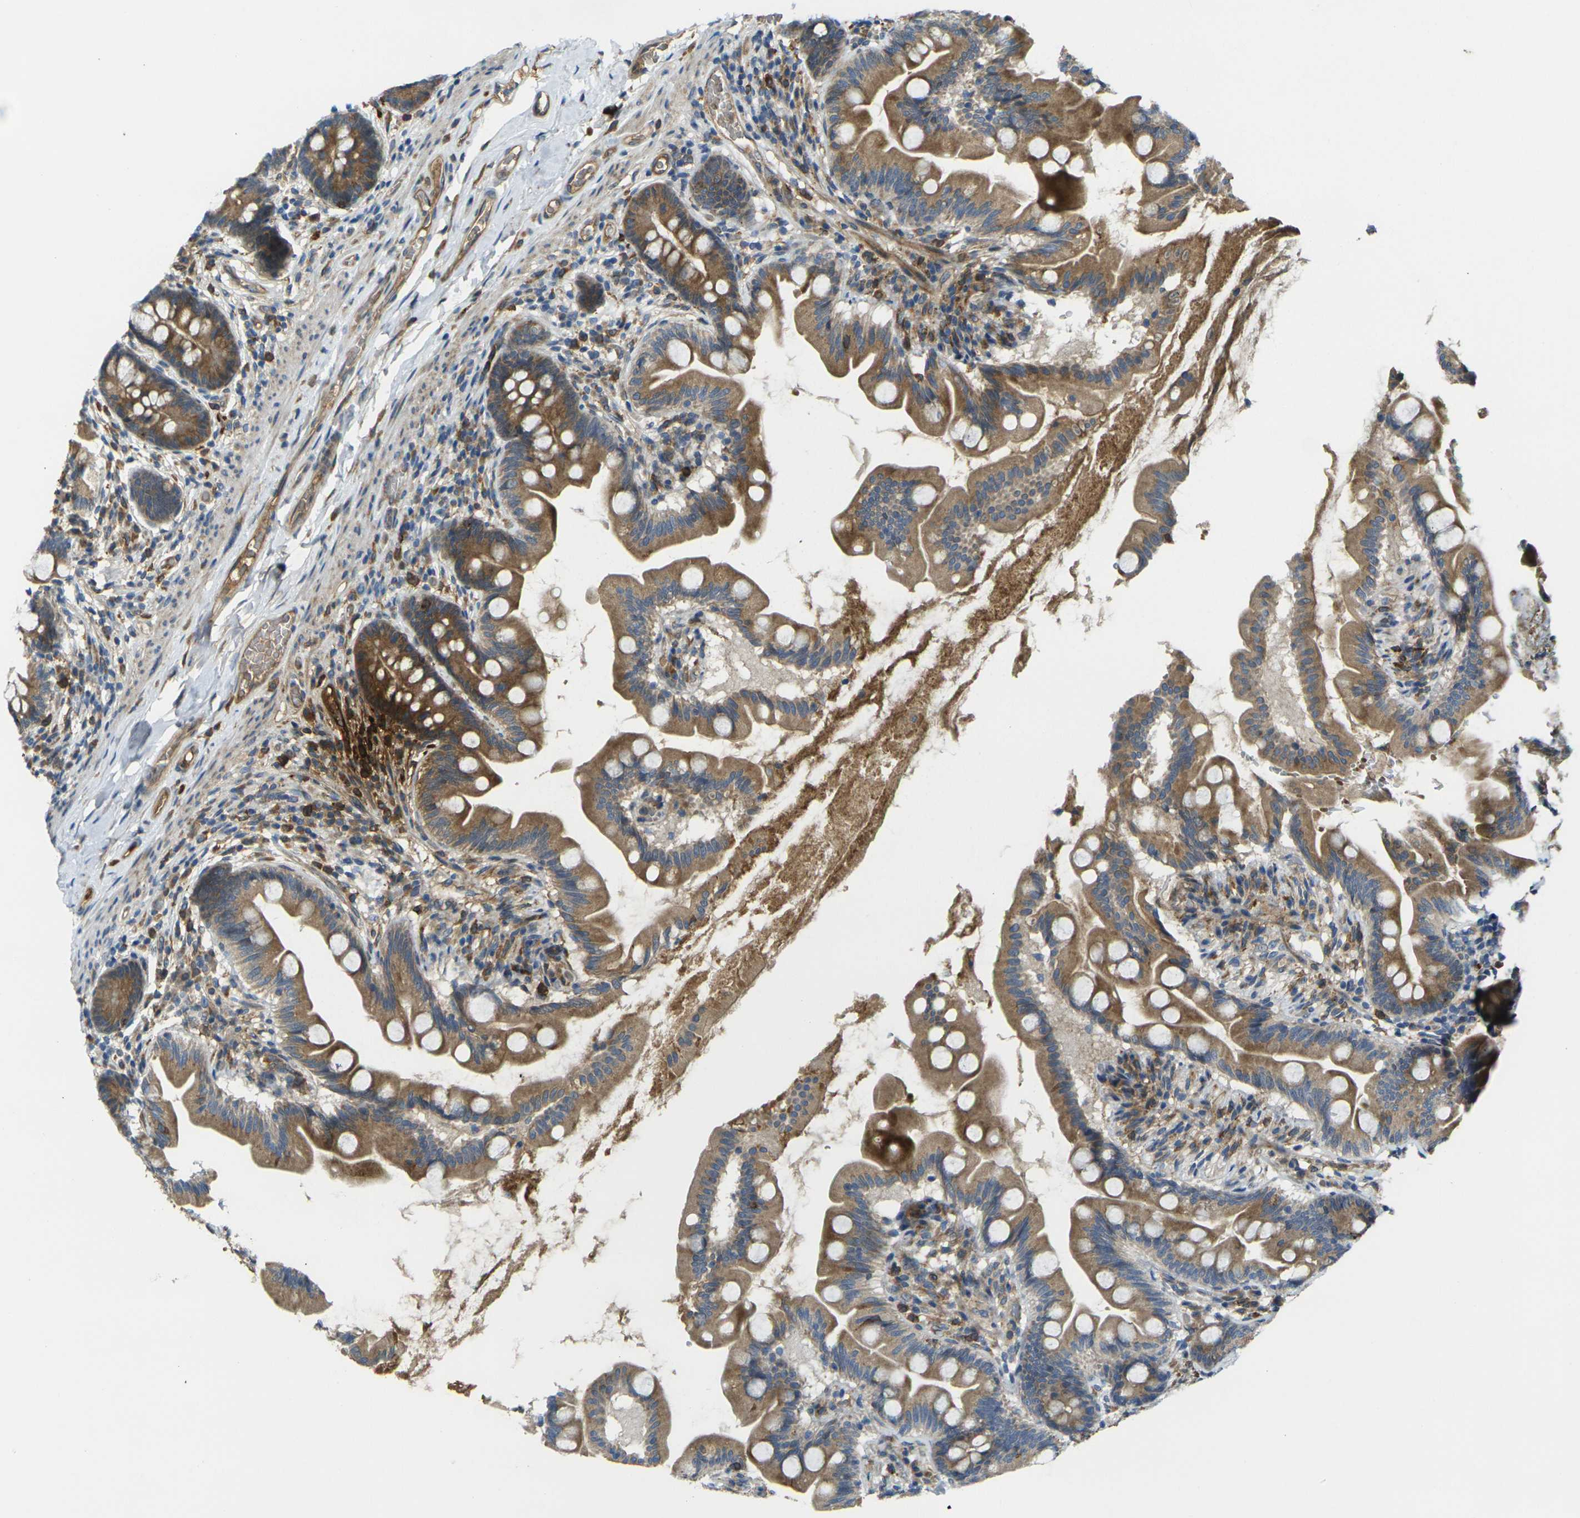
{"staining": {"intensity": "strong", "quantity": ">75%", "location": "cytoplasmic/membranous"}, "tissue": "small intestine", "cell_type": "Glandular cells", "image_type": "normal", "snomed": [{"axis": "morphology", "description": "Normal tissue, NOS"}, {"axis": "topography", "description": "Small intestine"}], "caption": "Immunohistochemical staining of normal human small intestine displays high levels of strong cytoplasmic/membranous expression in approximately >75% of glandular cells.", "gene": "FZD1", "patient": {"sex": "female", "age": 56}}